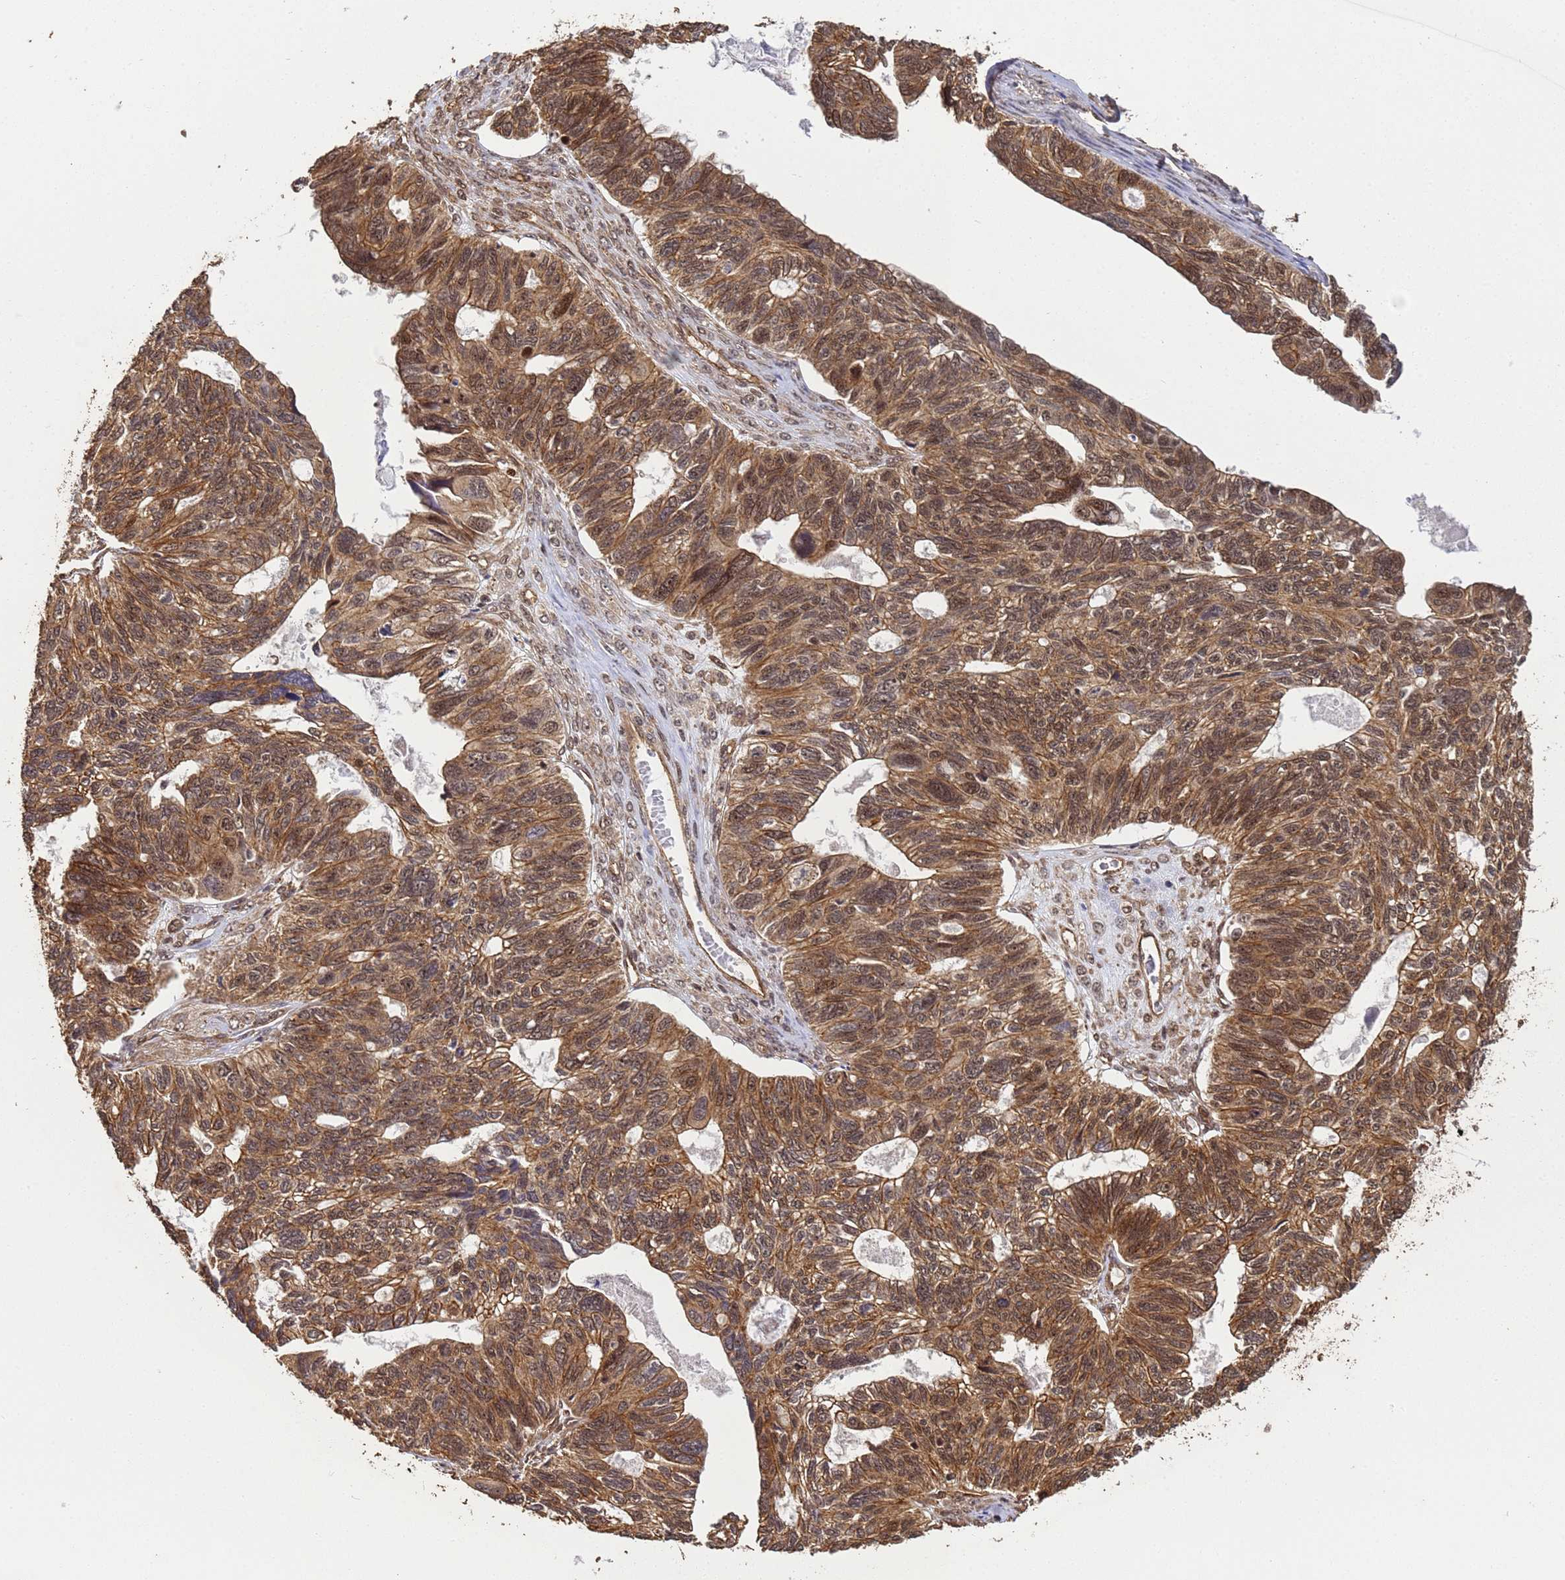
{"staining": {"intensity": "moderate", "quantity": ">75%", "location": "cytoplasmic/membranous,nuclear"}, "tissue": "ovarian cancer", "cell_type": "Tumor cells", "image_type": "cancer", "snomed": [{"axis": "morphology", "description": "Cystadenocarcinoma, serous, NOS"}, {"axis": "topography", "description": "Ovary"}], "caption": "Immunohistochemical staining of human ovarian cancer exhibits medium levels of moderate cytoplasmic/membranous and nuclear positivity in approximately >75% of tumor cells.", "gene": "SYF2", "patient": {"sex": "female", "age": 79}}